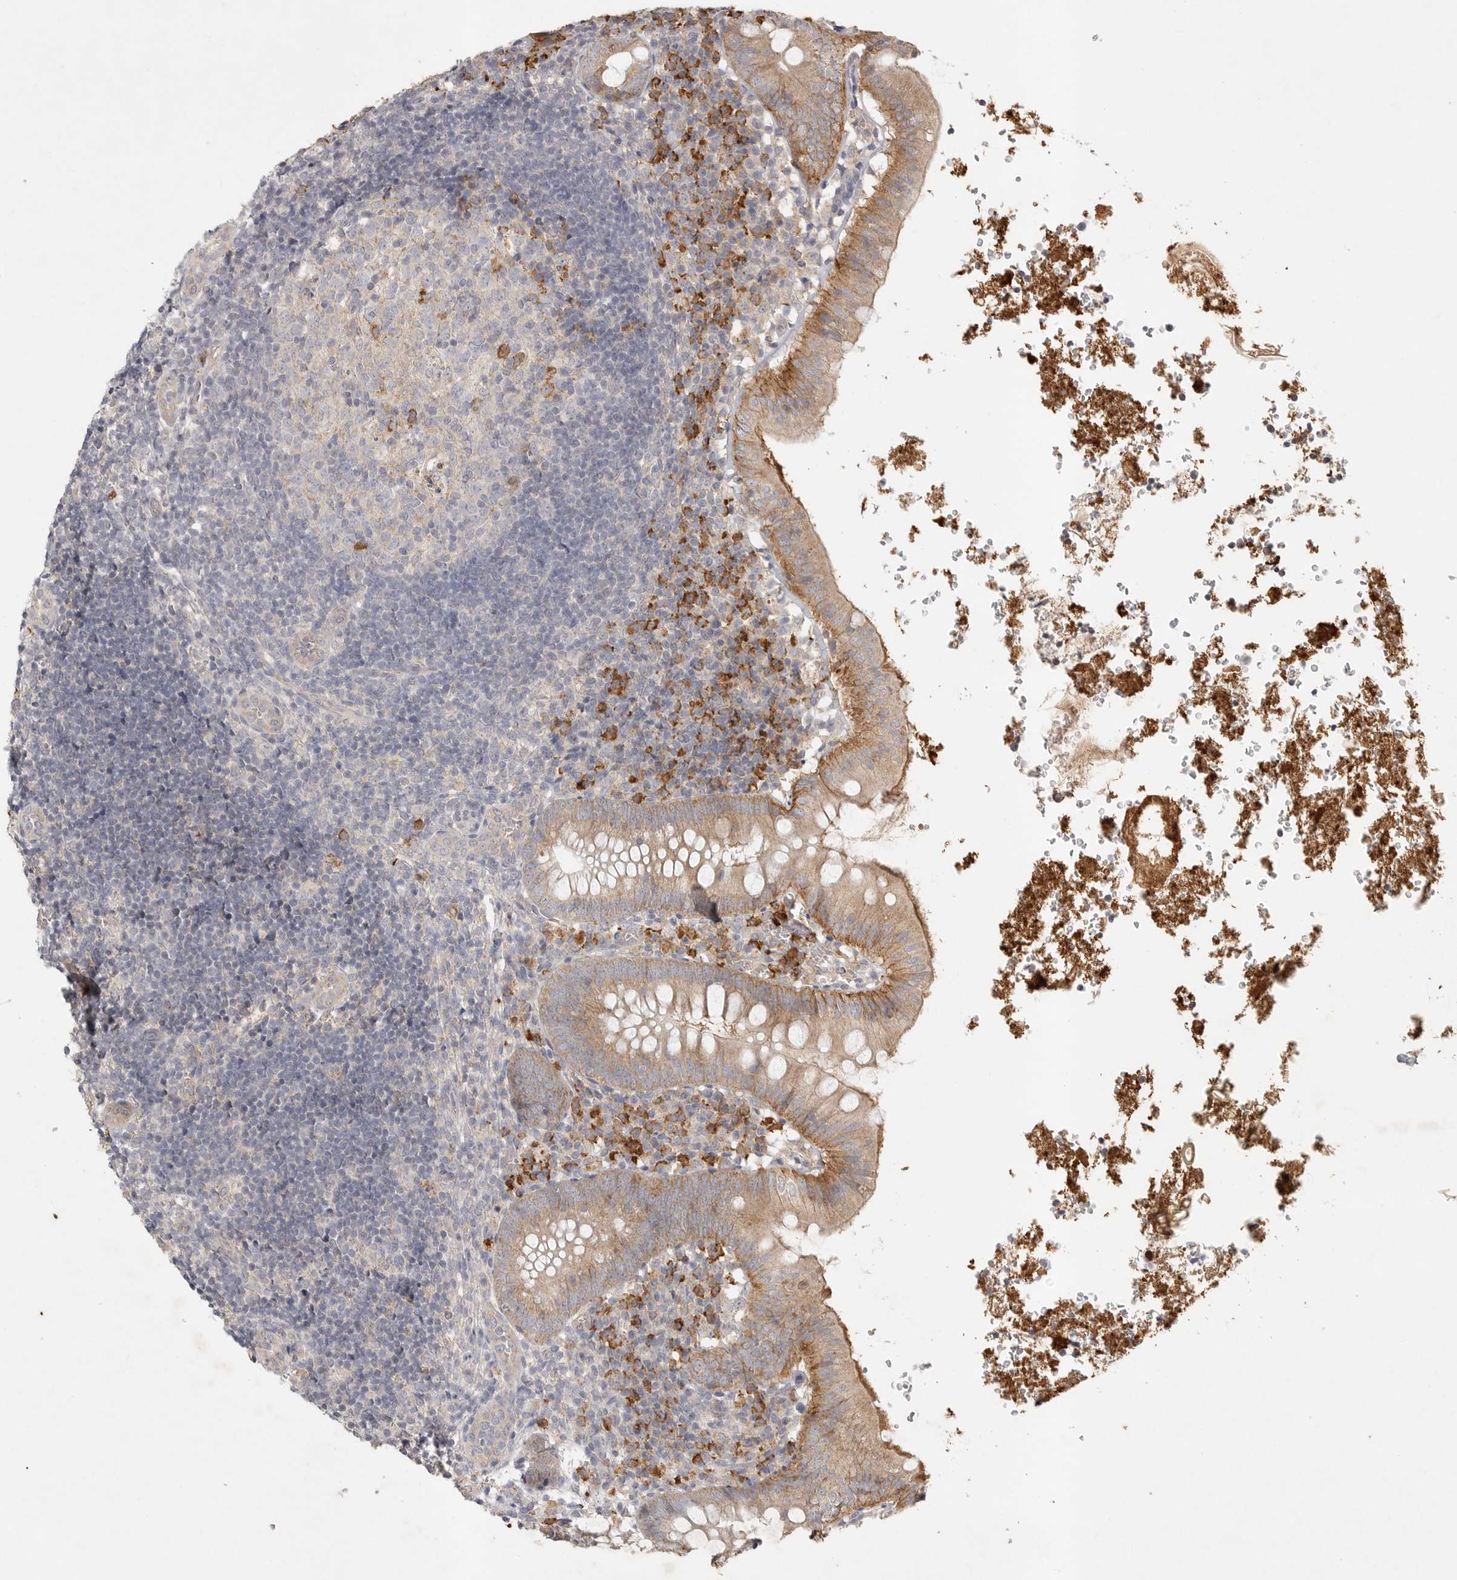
{"staining": {"intensity": "moderate", "quantity": "25%-75%", "location": "cytoplasmic/membranous"}, "tissue": "appendix", "cell_type": "Glandular cells", "image_type": "normal", "snomed": [{"axis": "morphology", "description": "Normal tissue, NOS"}, {"axis": "topography", "description": "Appendix"}], "caption": "Immunohistochemical staining of normal human appendix exhibits medium levels of moderate cytoplasmic/membranous expression in about 25%-75% of glandular cells.", "gene": "SLC25A36", "patient": {"sex": "male", "age": 8}}